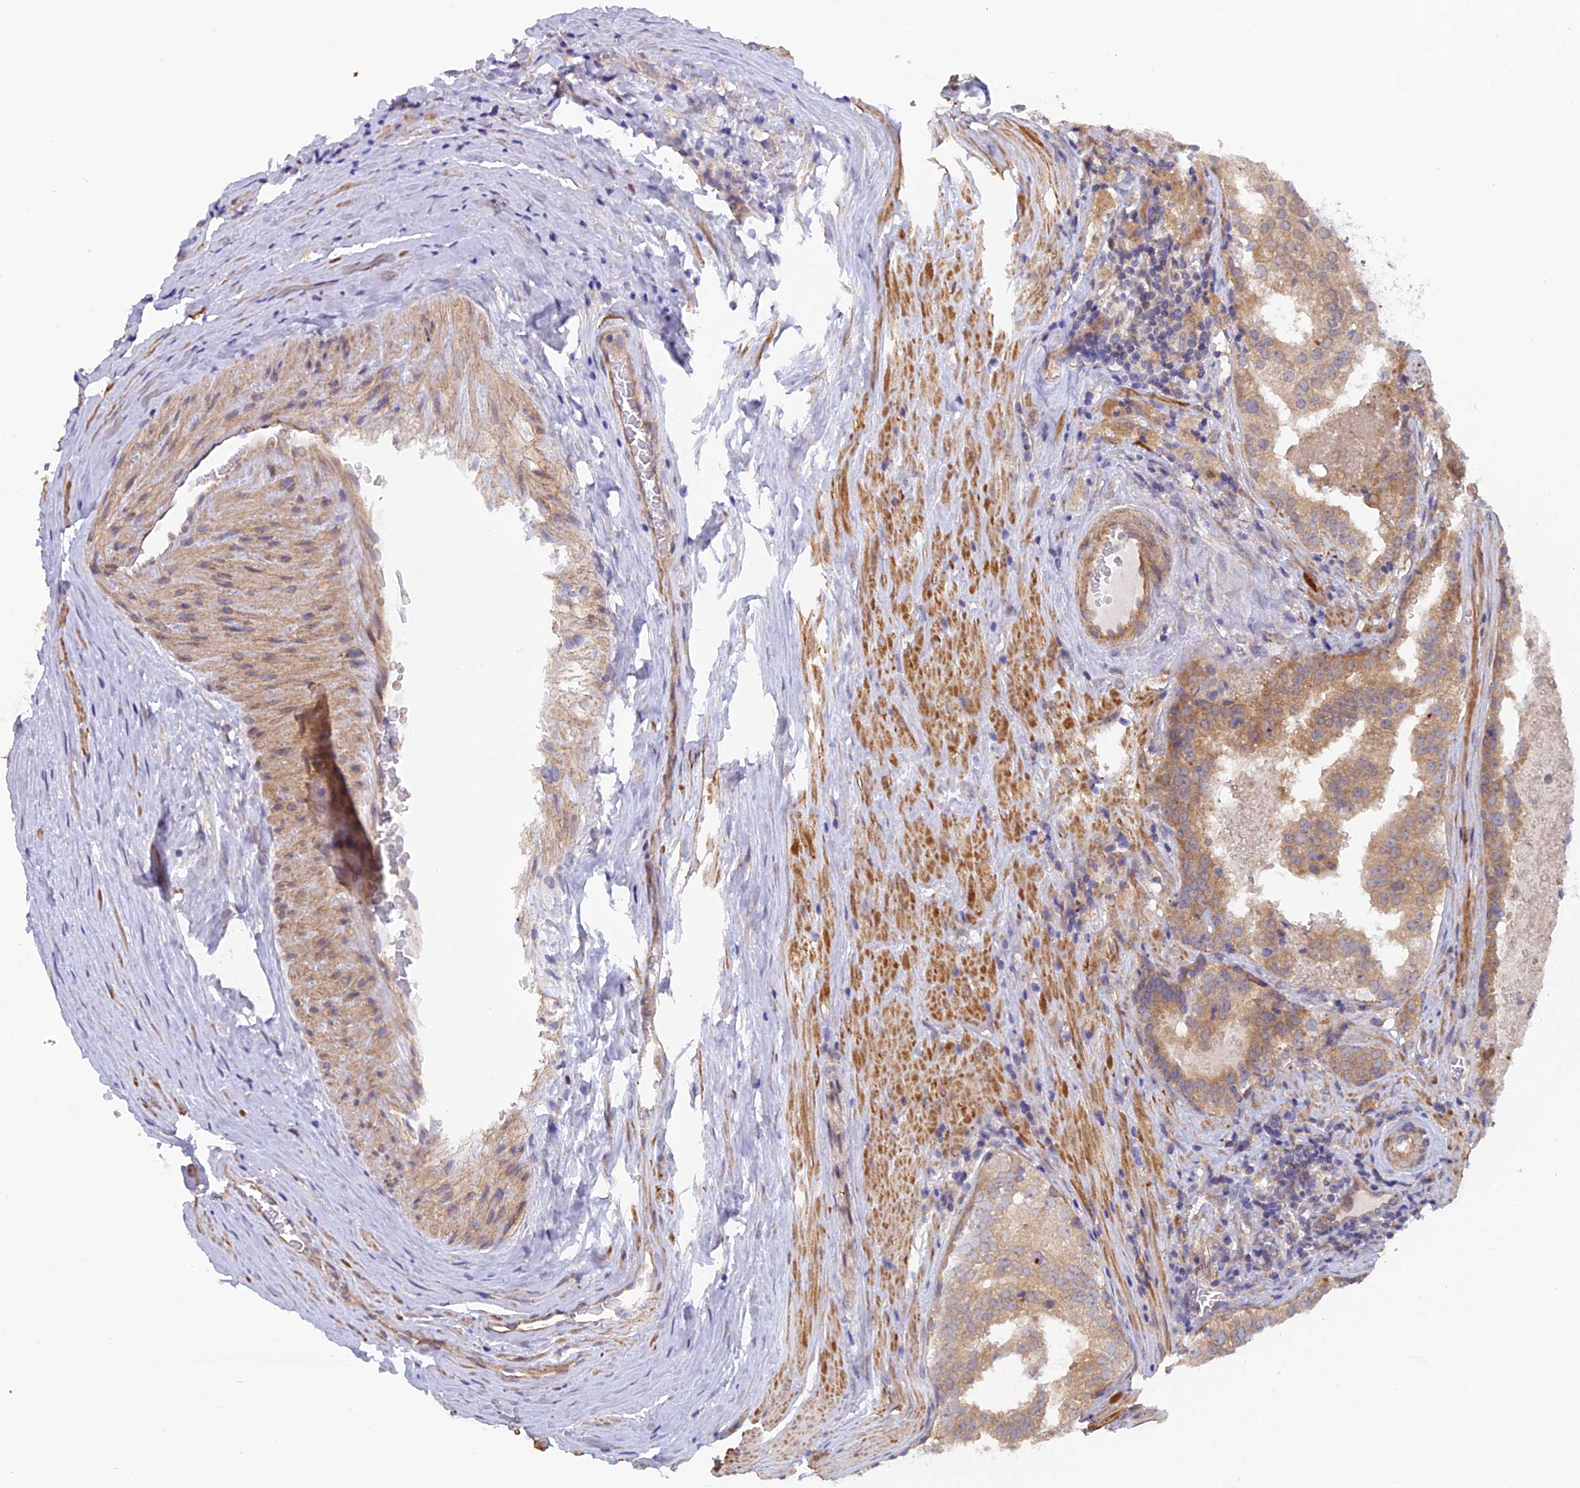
{"staining": {"intensity": "weak", "quantity": ">75%", "location": "cytoplasmic/membranous"}, "tissue": "prostate cancer", "cell_type": "Tumor cells", "image_type": "cancer", "snomed": [{"axis": "morphology", "description": "Adenocarcinoma, High grade"}, {"axis": "topography", "description": "Prostate"}], "caption": "DAB immunohistochemical staining of prostate cancer demonstrates weak cytoplasmic/membranous protein positivity in approximately >75% of tumor cells.", "gene": "FZR1", "patient": {"sex": "male", "age": 68}}